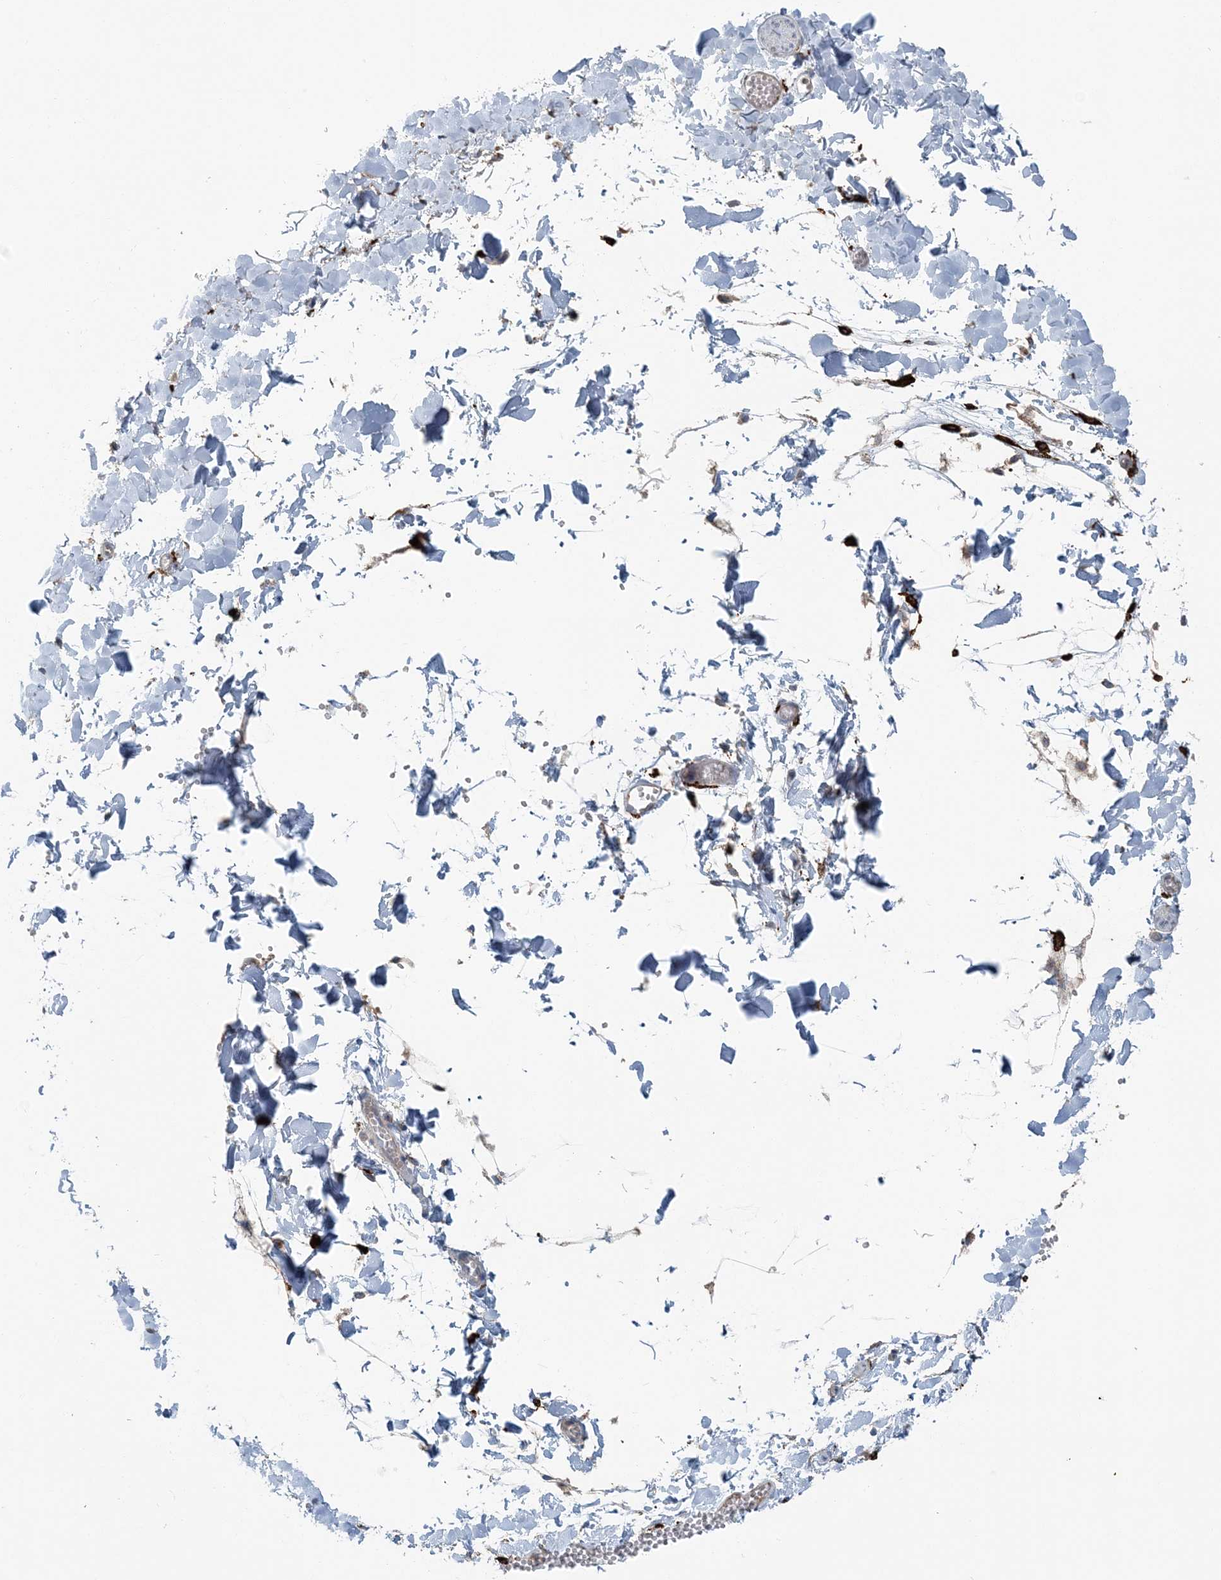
{"staining": {"intensity": "negative", "quantity": "none", "location": "none"}, "tissue": "adipose tissue", "cell_type": "Adipocytes", "image_type": "normal", "snomed": [{"axis": "morphology", "description": "Normal tissue, NOS"}, {"axis": "topography", "description": "Gallbladder"}, {"axis": "topography", "description": "Peripheral nerve tissue"}], "caption": "Adipose tissue stained for a protein using immunohistochemistry shows no staining adipocytes.", "gene": "SNX2", "patient": {"sex": "male", "age": 38}}